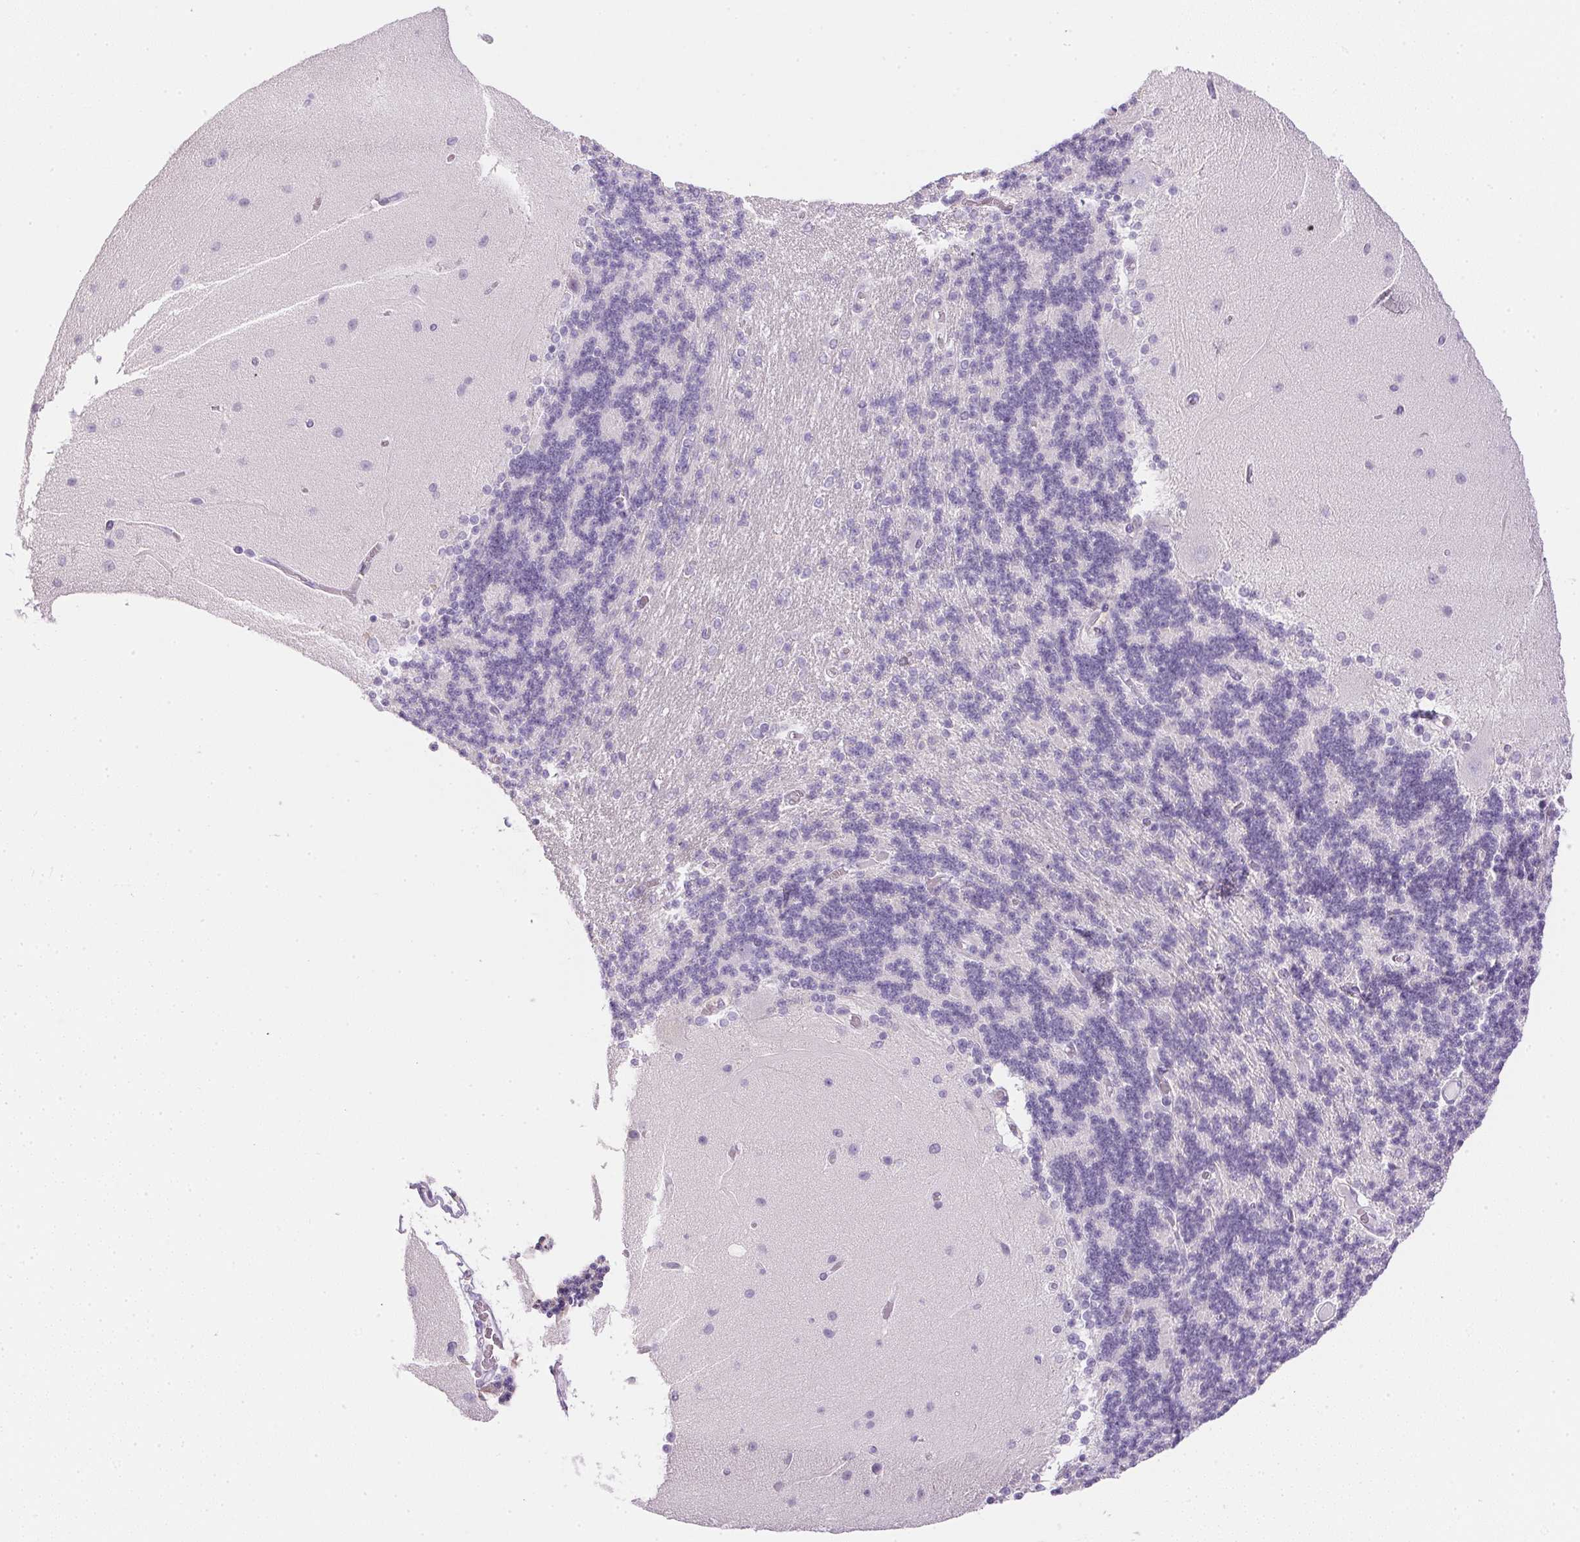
{"staining": {"intensity": "negative", "quantity": "none", "location": "none"}, "tissue": "cerebellum", "cell_type": "Cells in granular layer", "image_type": "normal", "snomed": [{"axis": "morphology", "description": "Normal tissue, NOS"}, {"axis": "topography", "description": "Cerebellum"}], "caption": "Immunohistochemistry (IHC) micrograph of unremarkable cerebellum: human cerebellum stained with DAB (3,3'-diaminobenzidine) exhibits no significant protein staining in cells in granular layer.", "gene": "ATP6V1G3", "patient": {"sex": "female", "age": 54}}